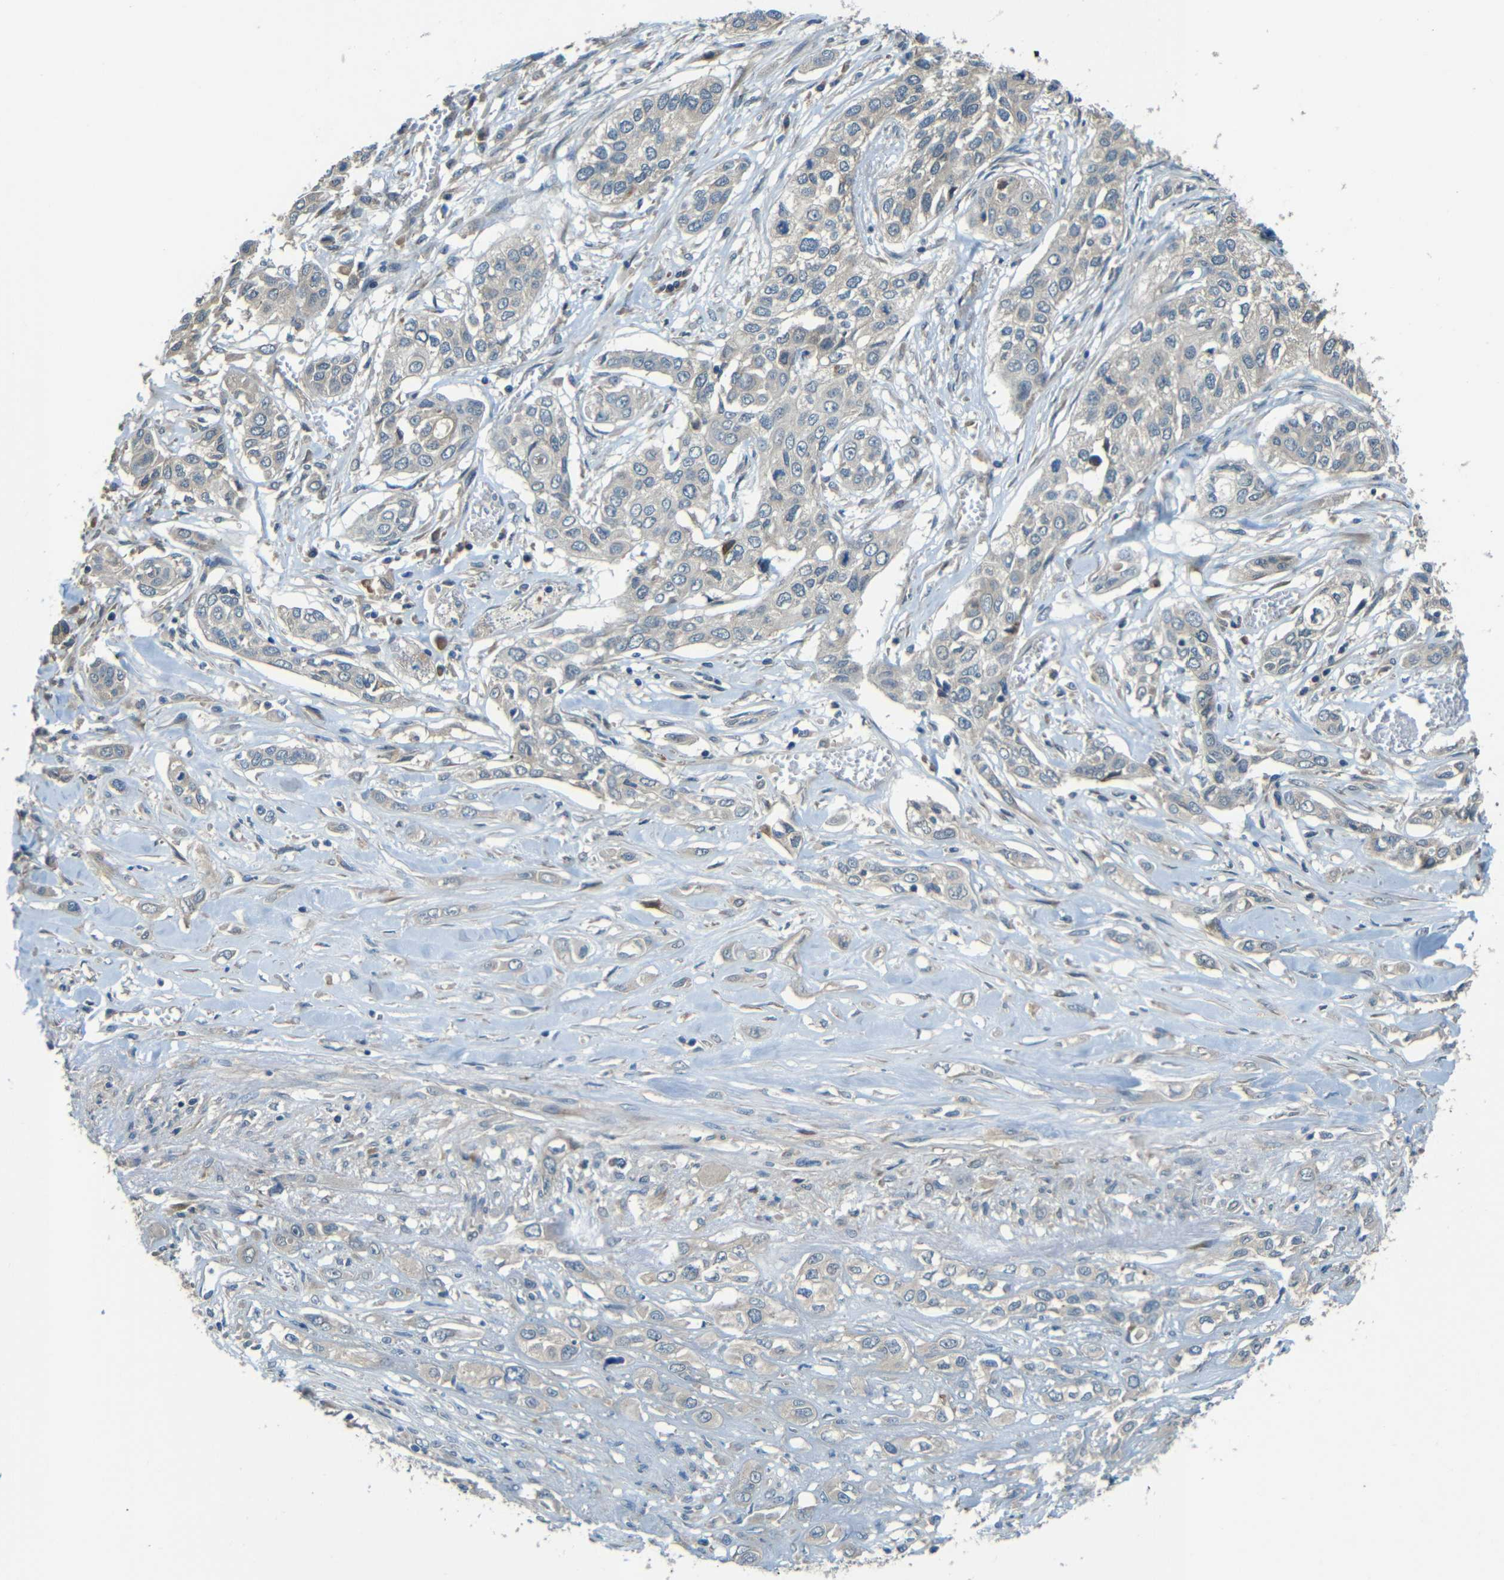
{"staining": {"intensity": "negative", "quantity": "none", "location": "none"}, "tissue": "lung cancer", "cell_type": "Tumor cells", "image_type": "cancer", "snomed": [{"axis": "morphology", "description": "Squamous cell carcinoma, NOS"}, {"axis": "topography", "description": "Lung"}], "caption": "This is an immunohistochemistry histopathology image of squamous cell carcinoma (lung). There is no expression in tumor cells.", "gene": "FNDC3A", "patient": {"sex": "male", "age": 71}}